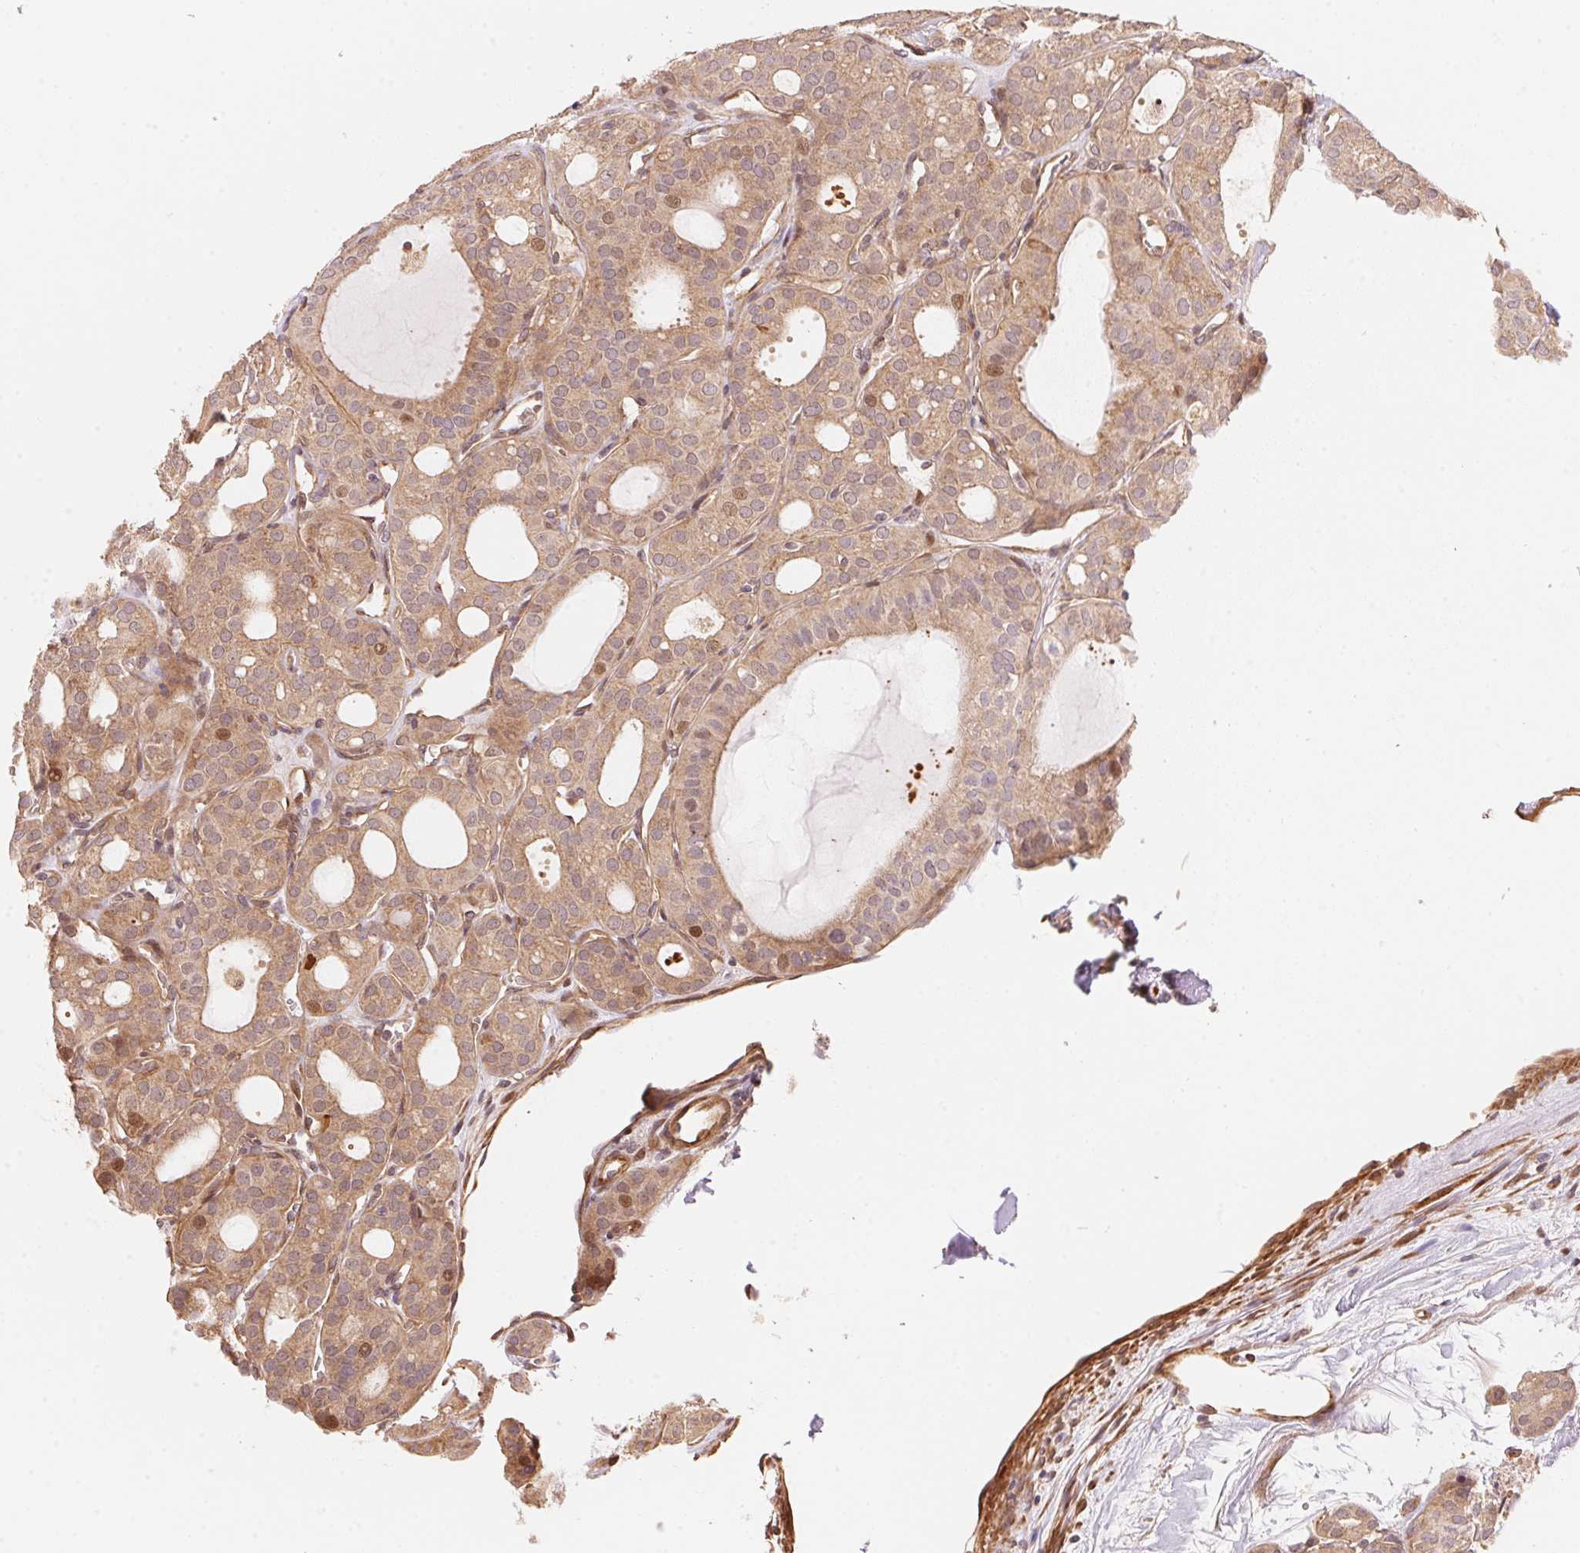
{"staining": {"intensity": "moderate", "quantity": ">75%", "location": "cytoplasmic/membranous,nuclear"}, "tissue": "thyroid cancer", "cell_type": "Tumor cells", "image_type": "cancer", "snomed": [{"axis": "morphology", "description": "Follicular adenoma carcinoma, NOS"}, {"axis": "topography", "description": "Thyroid gland"}], "caption": "Tumor cells demonstrate moderate cytoplasmic/membranous and nuclear expression in approximately >75% of cells in follicular adenoma carcinoma (thyroid). Nuclei are stained in blue.", "gene": "TNIP2", "patient": {"sex": "male", "age": 75}}